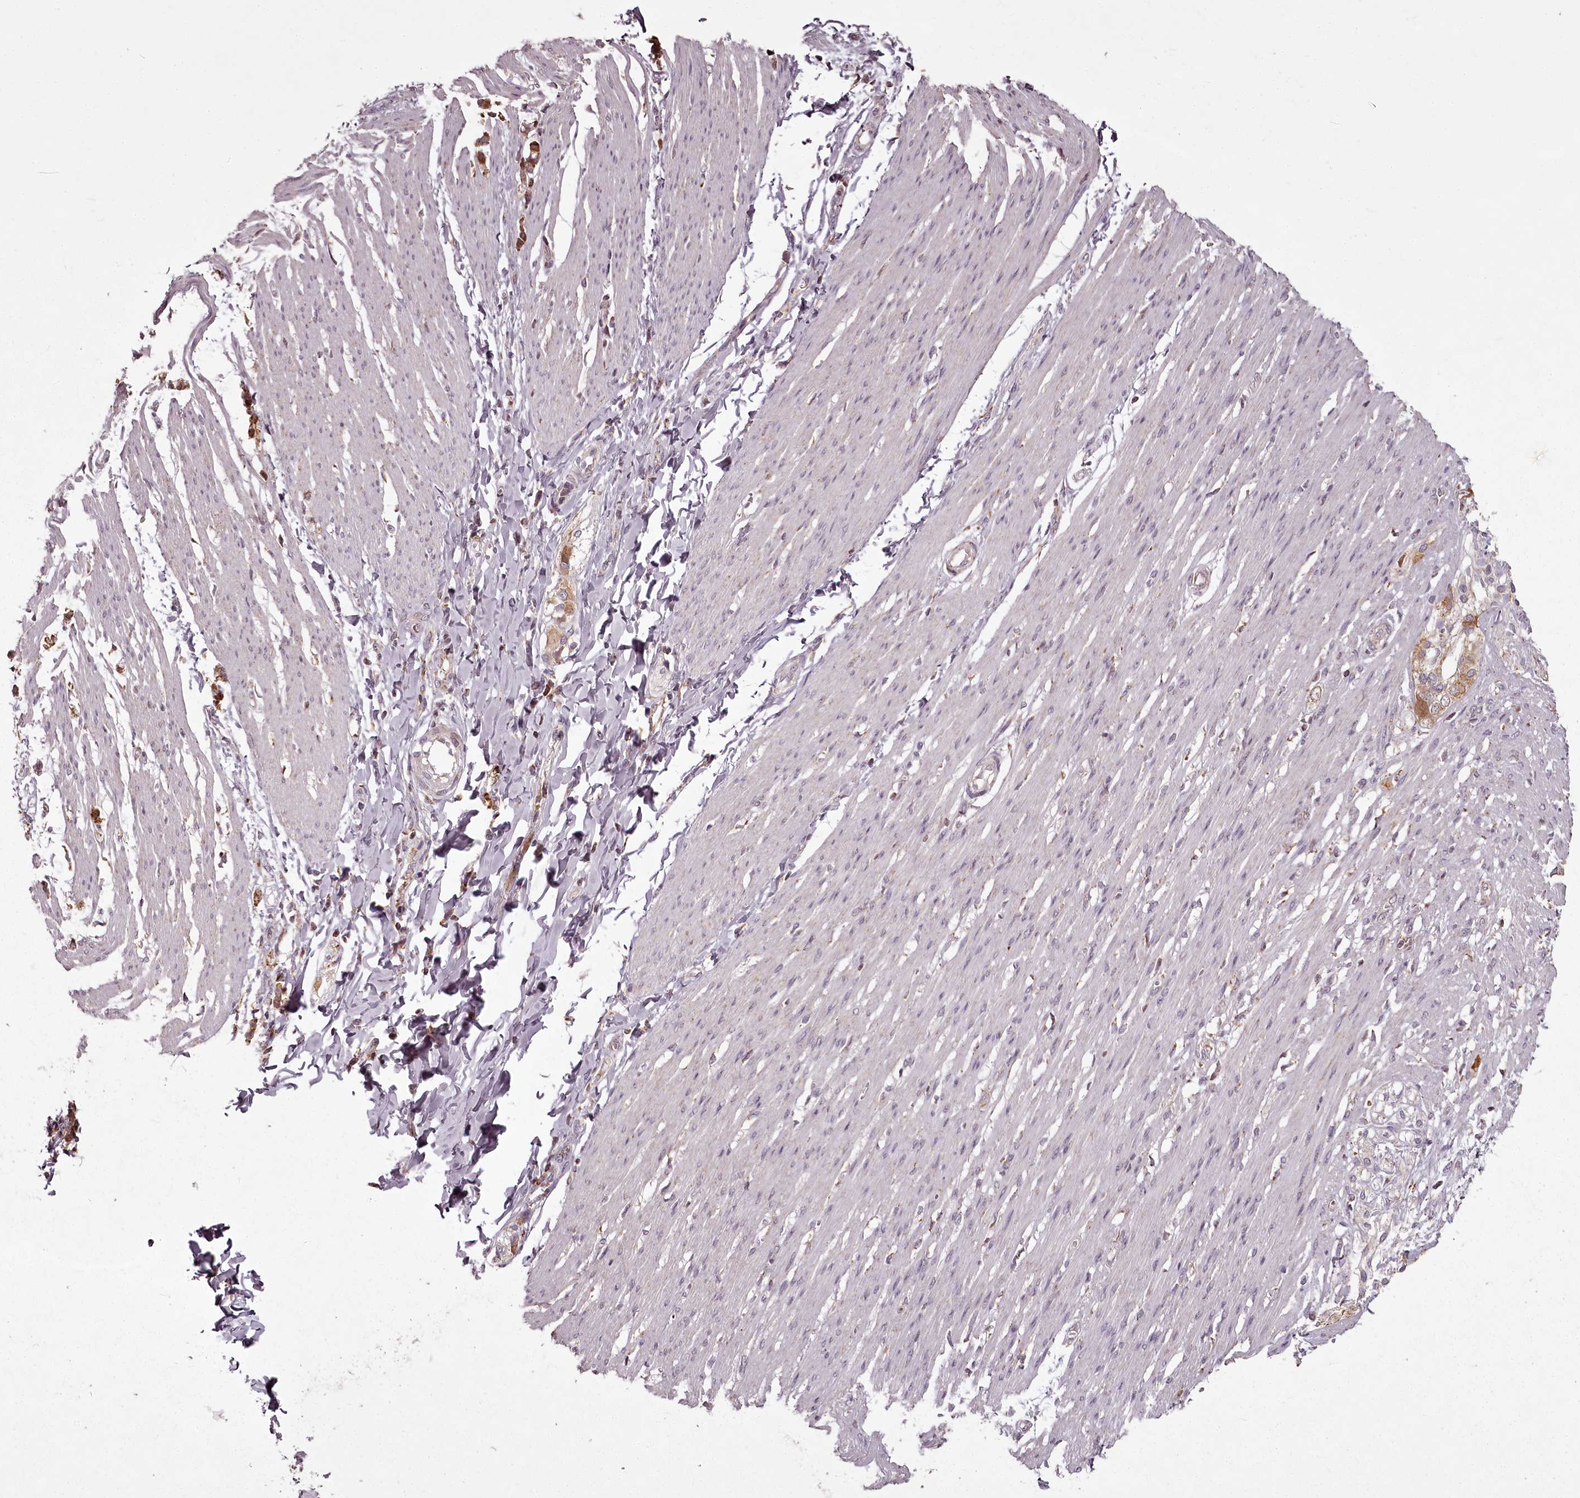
{"staining": {"intensity": "negative", "quantity": "none", "location": "none"}, "tissue": "smooth muscle", "cell_type": "Smooth muscle cells", "image_type": "normal", "snomed": [{"axis": "morphology", "description": "Normal tissue, NOS"}, {"axis": "morphology", "description": "Adenocarcinoma, NOS"}, {"axis": "topography", "description": "Colon"}, {"axis": "topography", "description": "Peripheral nerve tissue"}], "caption": "A high-resolution histopathology image shows immunohistochemistry staining of unremarkable smooth muscle, which reveals no significant positivity in smooth muscle cells.", "gene": "CHCHD2", "patient": {"sex": "male", "age": 14}}